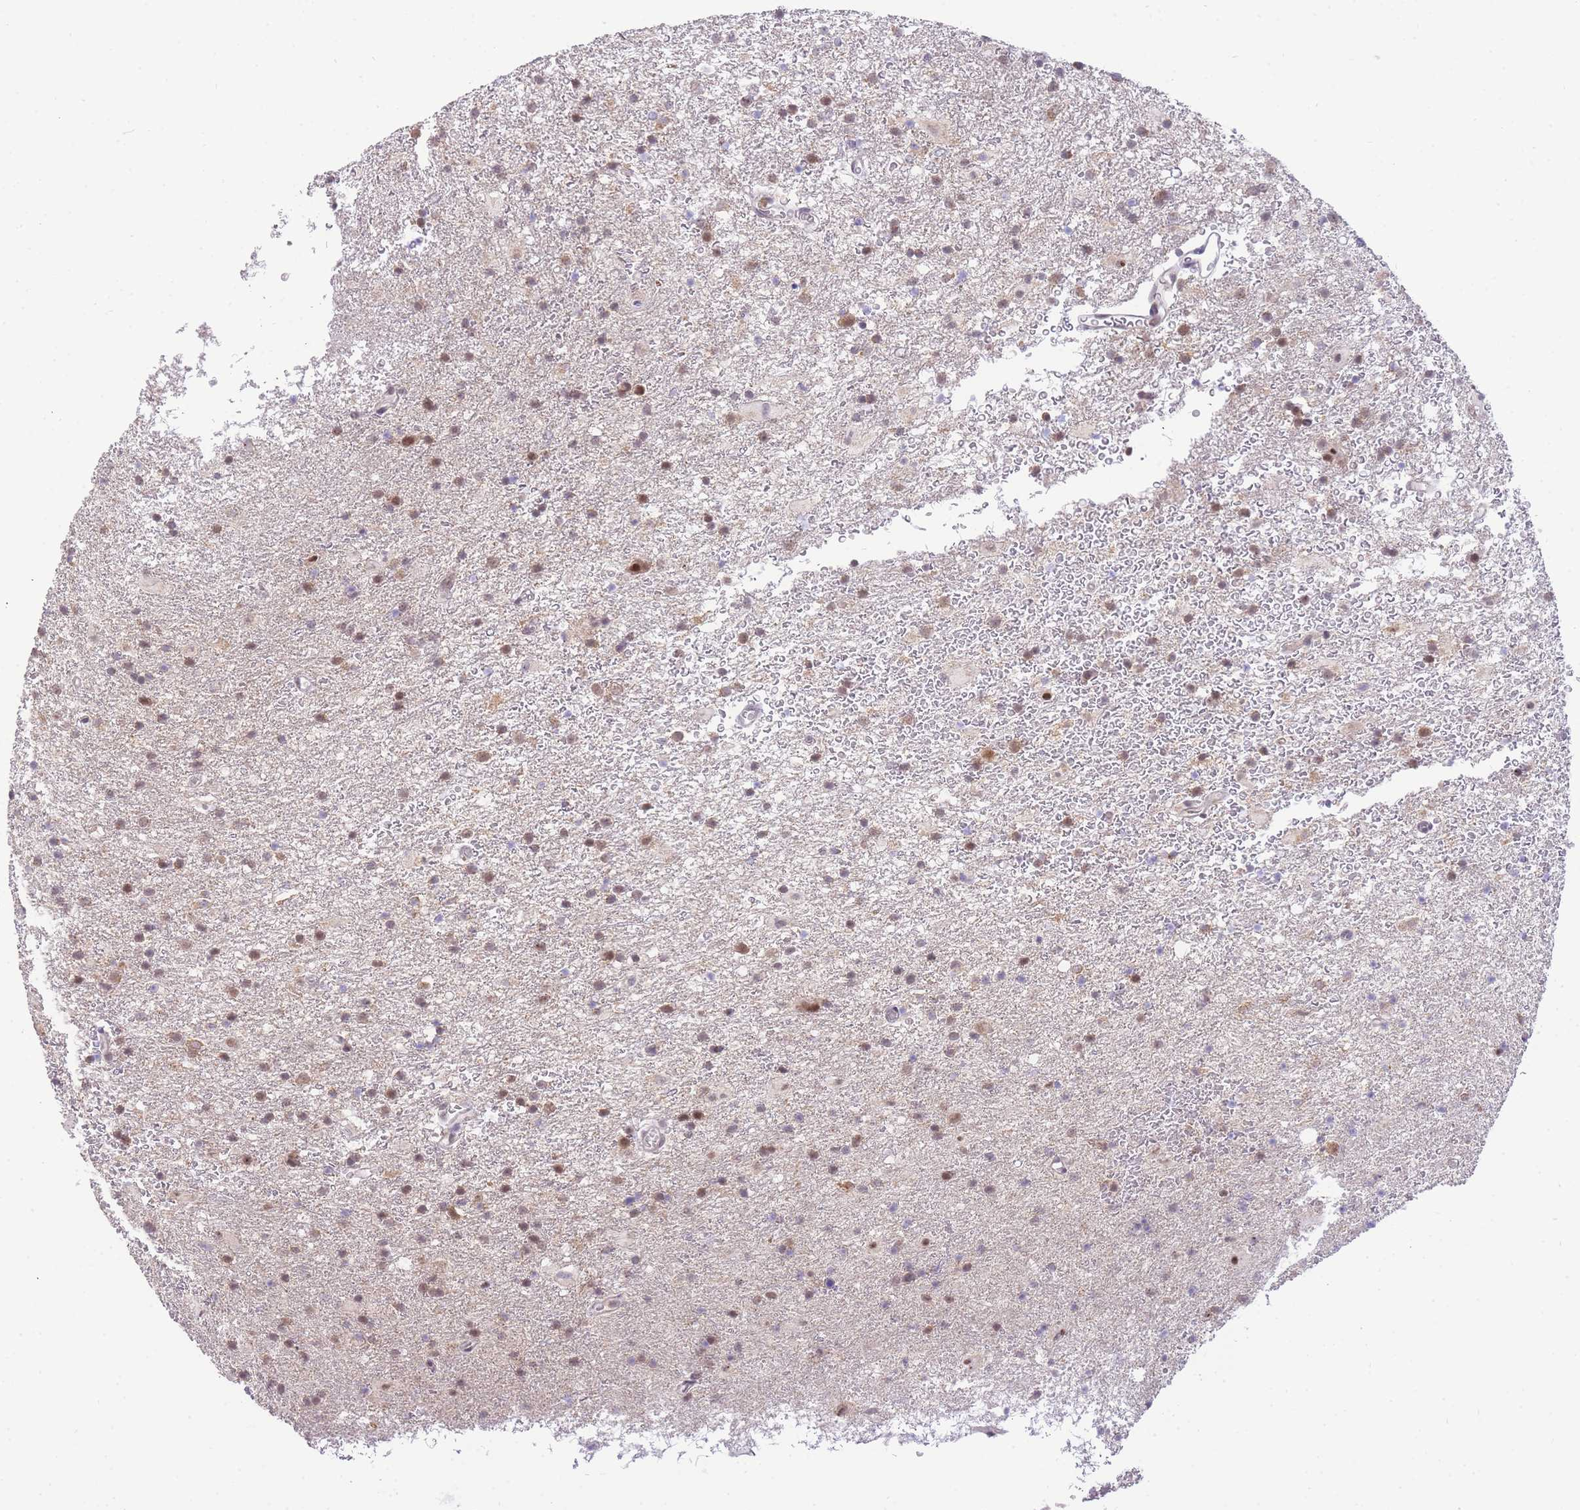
{"staining": {"intensity": "weak", "quantity": ">75%", "location": "nuclear"}, "tissue": "glioma", "cell_type": "Tumor cells", "image_type": "cancer", "snomed": [{"axis": "morphology", "description": "Glioma, malignant, Low grade"}, {"axis": "topography", "description": "Brain"}], "caption": "This image displays low-grade glioma (malignant) stained with IHC to label a protein in brown. The nuclear of tumor cells show weak positivity for the protein. Nuclei are counter-stained blue.", "gene": "PUS10", "patient": {"sex": "male", "age": 65}}